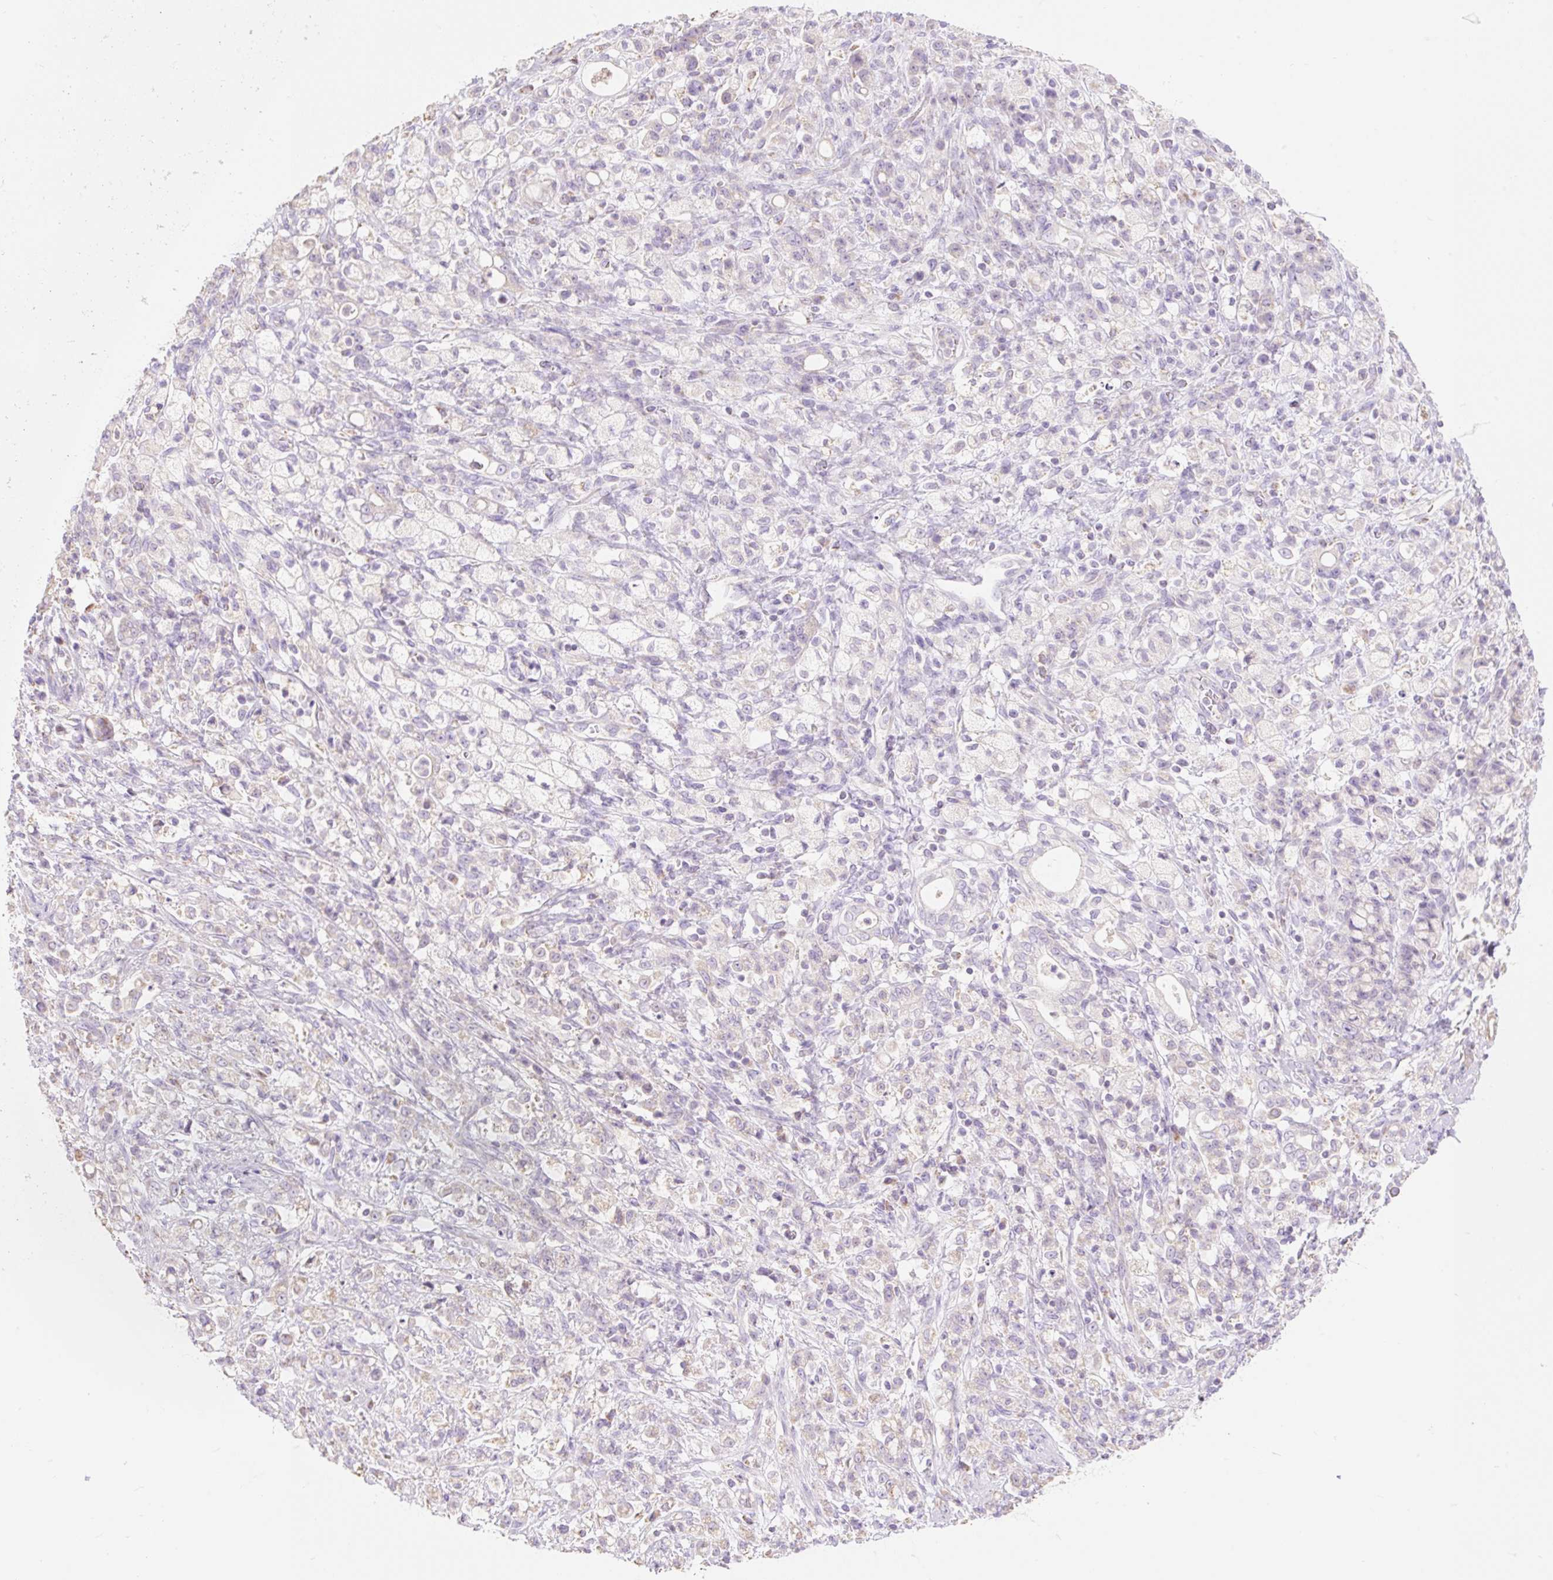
{"staining": {"intensity": "weak", "quantity": "<25%", "location": "cytoplasmic/membranous"}, "tissue": "stomach cancer", "cell_type": "Tumor cells", "image_type": "cancer", "snomed": [{"axis": "morphology", "description": "Adenocarcinoma, NOS"}, {"axis": "topography", "description": "Stomach"}], "caption": "Photomicrograph shows no protein positivity in tumor cells of stomach cancer tissue. The staining was performed using DAB to visualize the protein expression in brown, while the nuclei were stained in blue with hematoxylin (Magnification: 20x).", "gene": "DHX35", "patient": {"sex": "female", "age": 60}}